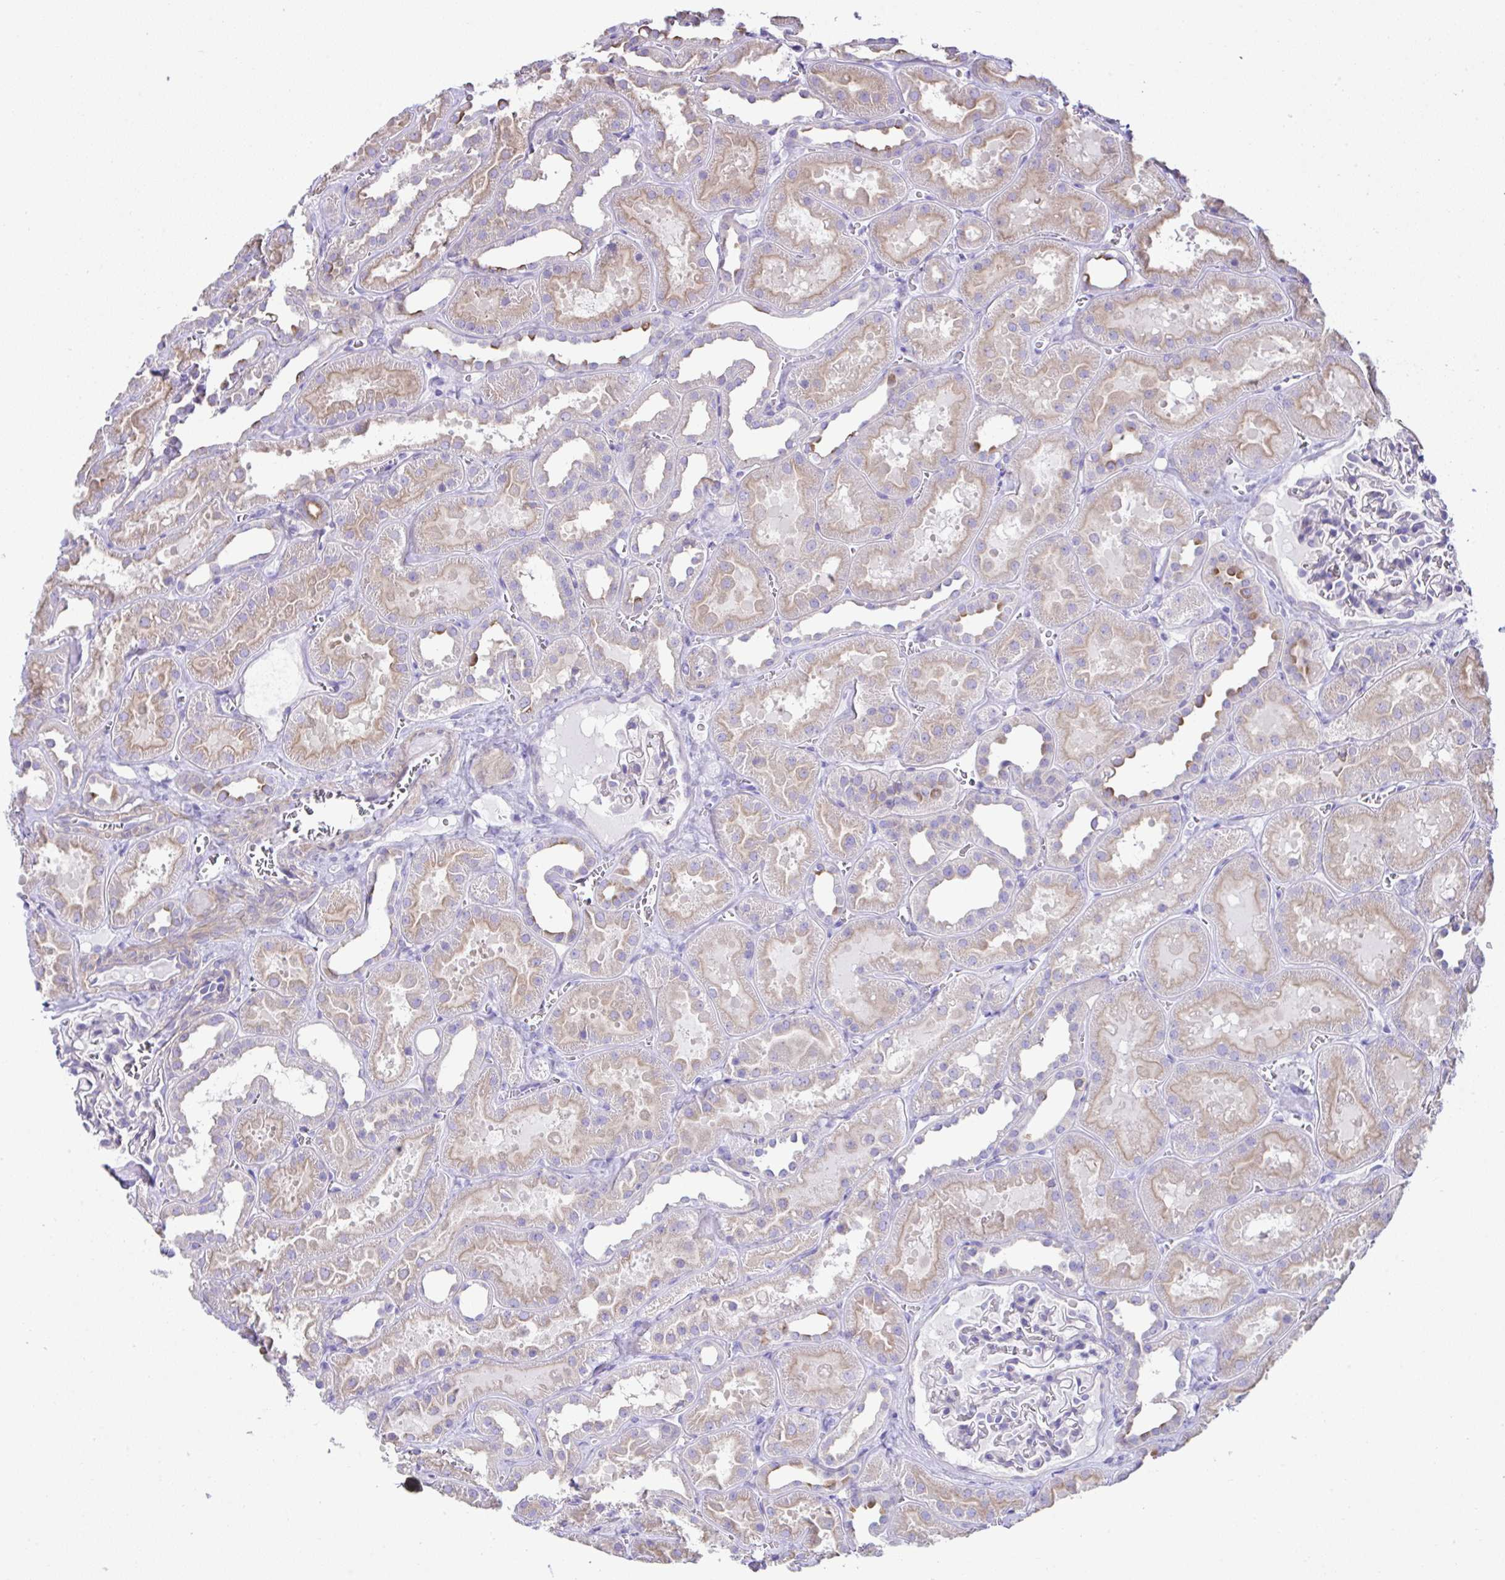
{"staining": {"intensity": "negative", "quantity": "none", "location": "none"}, "tissue": "kidney", "cell_type": "Cells in glomeruli", "image_type": "normal", "snomed": [{"axis": "morphology", "description": "Normal tissue, NOS"}, {"axis": "topography", "description": "Kidney"}], "caption": "Immunohistochemistry (IHC) image of unremarkable kidney: human kidney stained with DAB reveals no significant protein expression in cells in glomeruli.", "gene": "OR4P4", "patient": {"sex": "female", "age": 41}}